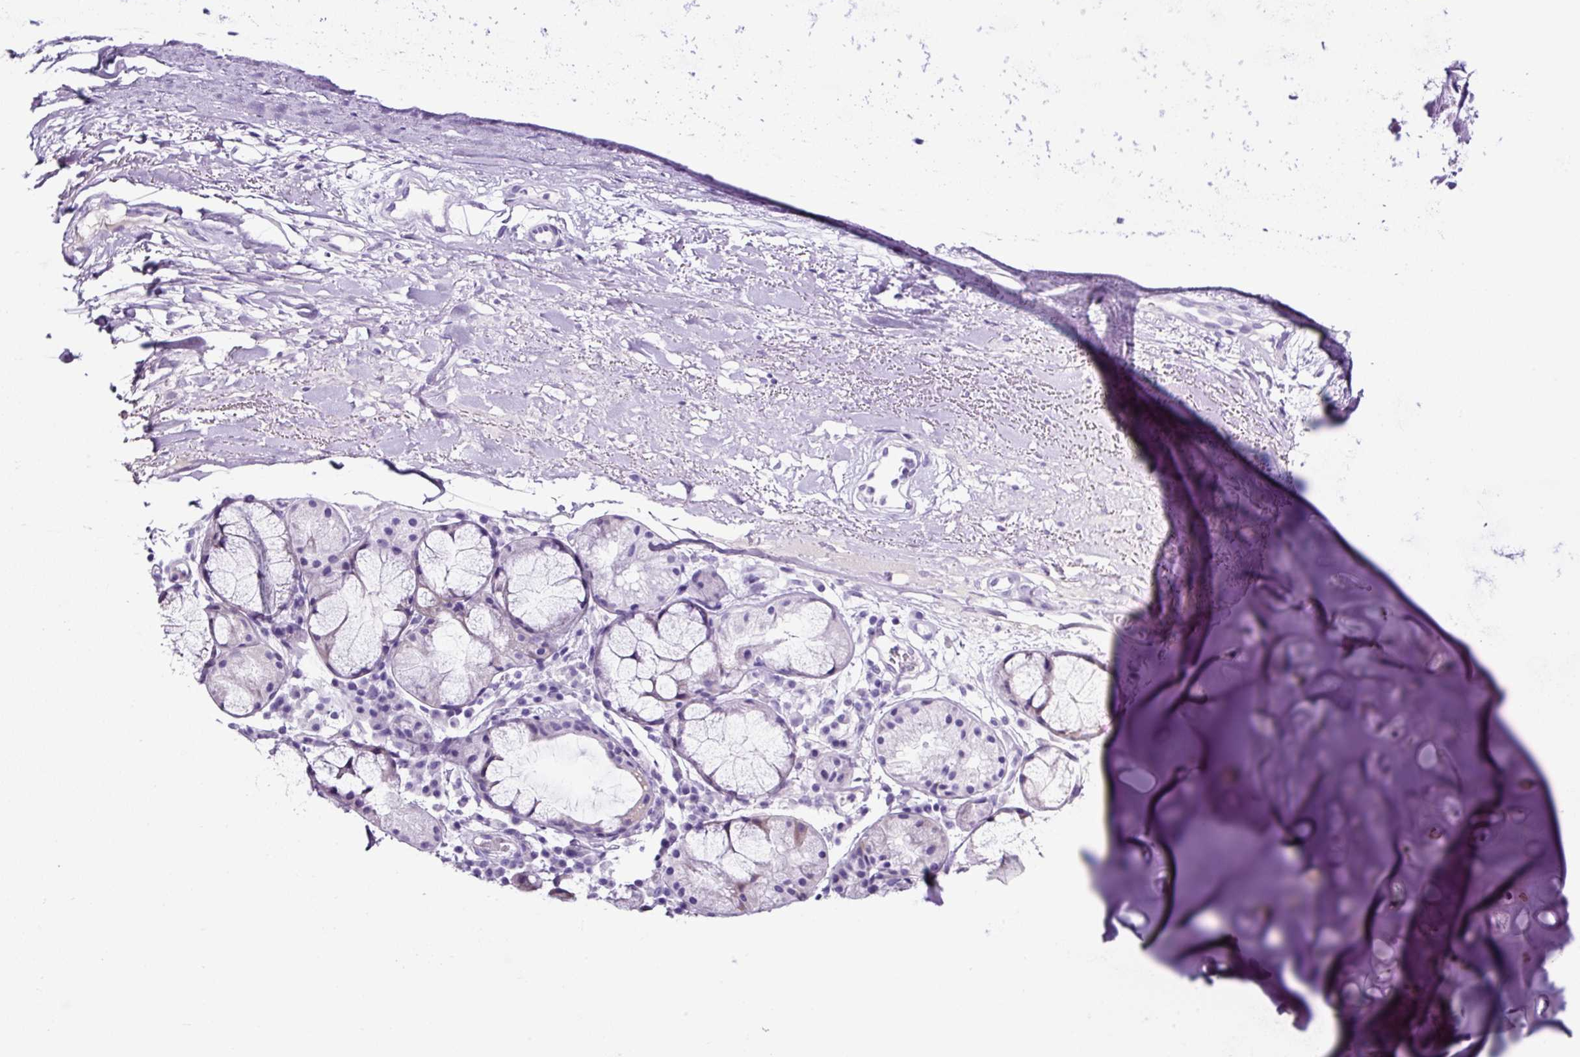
{"staining": {"intensity": "moderate", "quantity": "<25%", "location": "cytoplasmic/membranous"}, "tissue": "adipose tissue", "cell_type": "Adipocytes", "image_type": "normal", "snomed": [{"axis": "morphology", "description": "Normal tissue, NOS"}, {"axis": "topography", "description": "Cartilage tissue"}, {"axis": "topography", "description": "Nasopharynx"}, {"axis": "topography", "description": "Thyroid gland"}], "caption": "Adipocytes reveal low levels of moderate cytoplasmic/membranous positivity in approximately <25% of cells in benign adipose tissue. (DAB (3,3'-diaminobenzidine) = brown stain, brightfield microscopy at high magnification).", "gene": "SP8", "patient": {"sex": "male", "age": 63}}